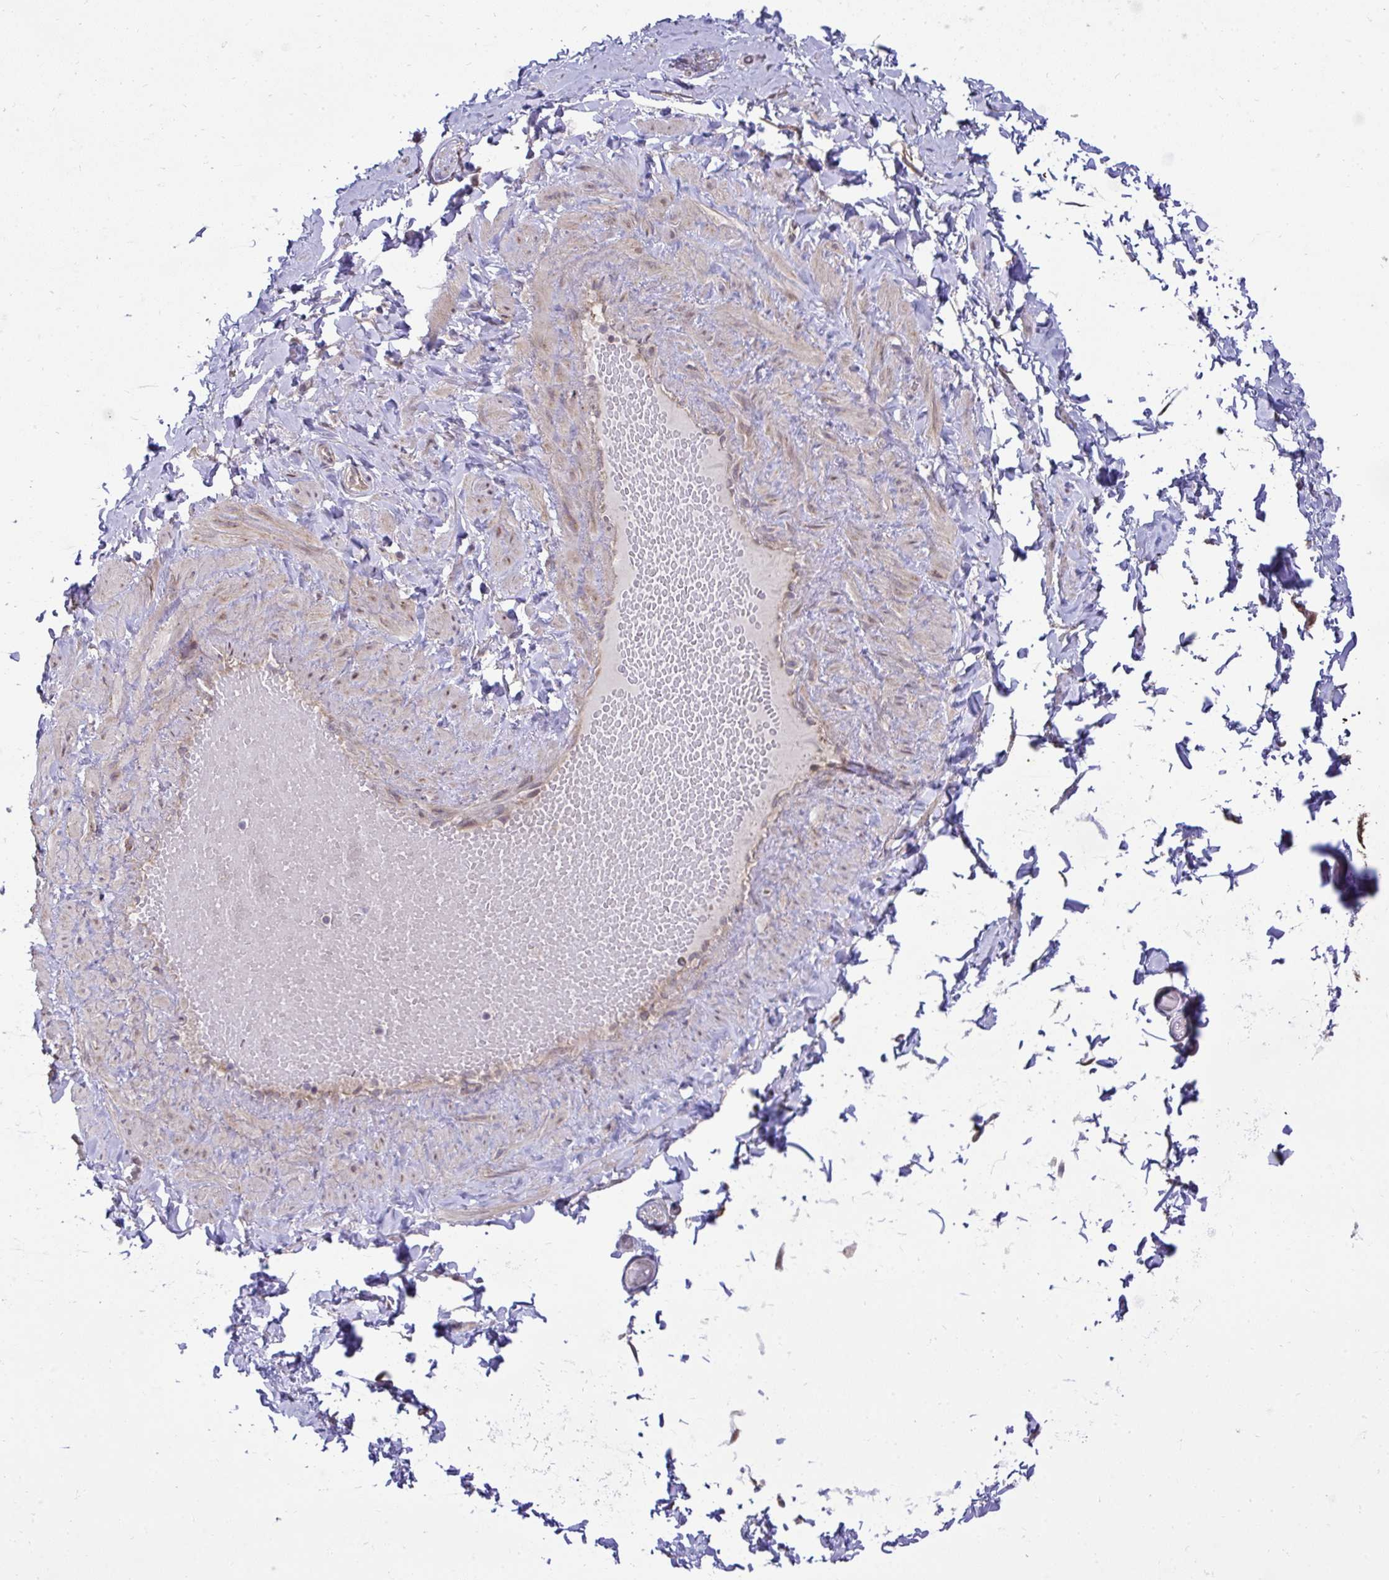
{"staining": {"intensity": "weak", "quantity": "<25%", "location": "nuclear"}, "tissue": "soft tissue", "cell_type": "Fibroblasts", "image_type": "normal", "snomed": [{"axis": "morphology", "description": "Normal tissue, NOS"}, {"axis": "topography", "description": "Soft tissue"}, {"axis": "topography", "description": "Adipose tissue"}, {"axis": "topography", "description": "Vascular tissue"}, {"axis": "topography", "description": "Peripheral nerve tissue"}], "caption": "IHC photomicrograph of benign human soft tissue stained for a protein (brown), which shows no positivity in fibroblasts.", "gene": "RDH14", "patient": {"sex": "male", "age": 29}}